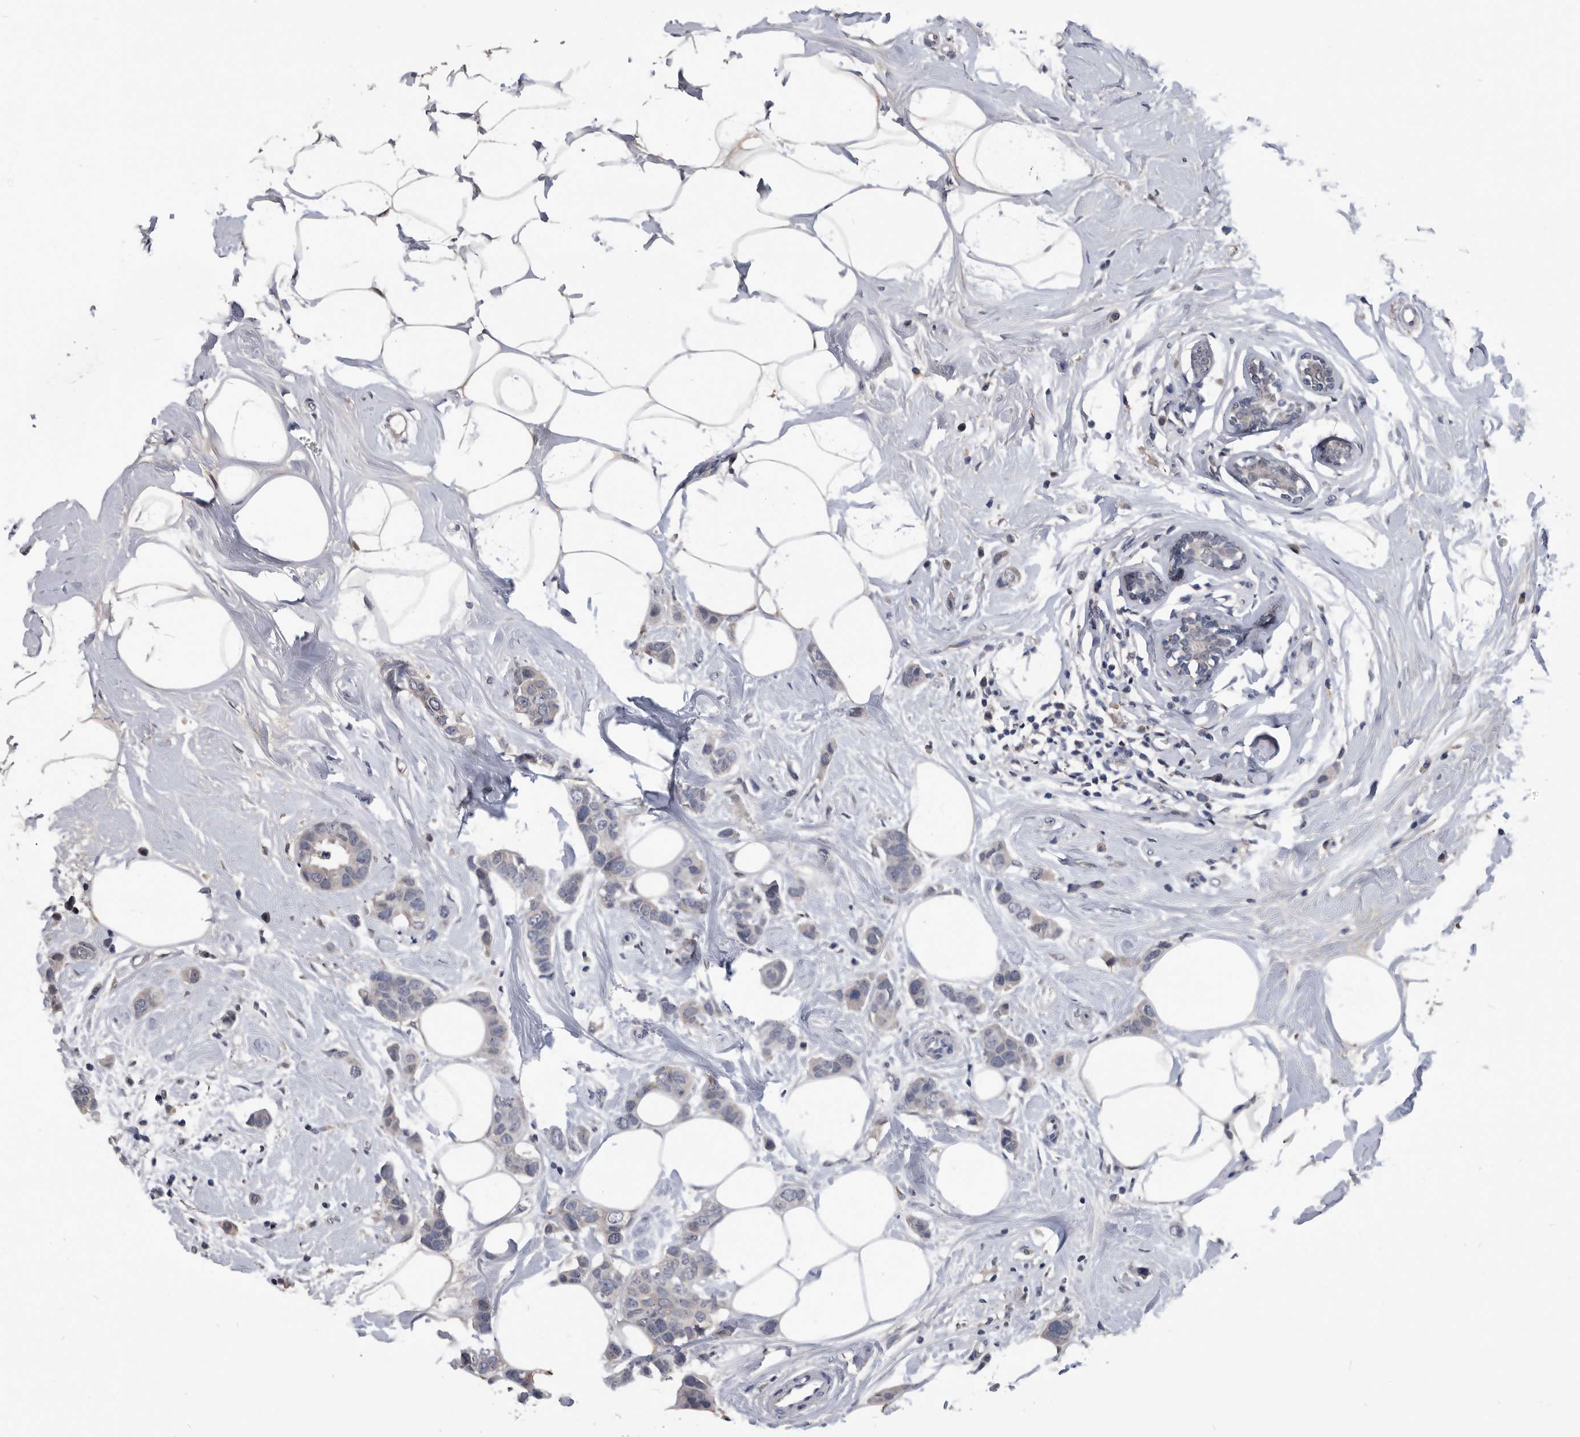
{"staining": {"intensity": "negative", "quantity": "none", "location": "none"}, "tissue": "breast cancer", "cell_type": "Tumor cells", "image_type": "cancer", "snomed": [{"axis": "morphology", "description": "Normal tissue, NOS"}, {"axis": "morphology", "description": "Duct carcinoma"}, {"axis": "topography", "description": "Breast"}], "caption": "This photomicrograph is of breast cancer (intraductal carcinoma) stained with immunohistochemistry to label a protein in brown with the nuclei are counter-stained blue. There is no expression in tumor cells.", "gene": "PDXK", "patient": {"sex": "female", "age": 50}}